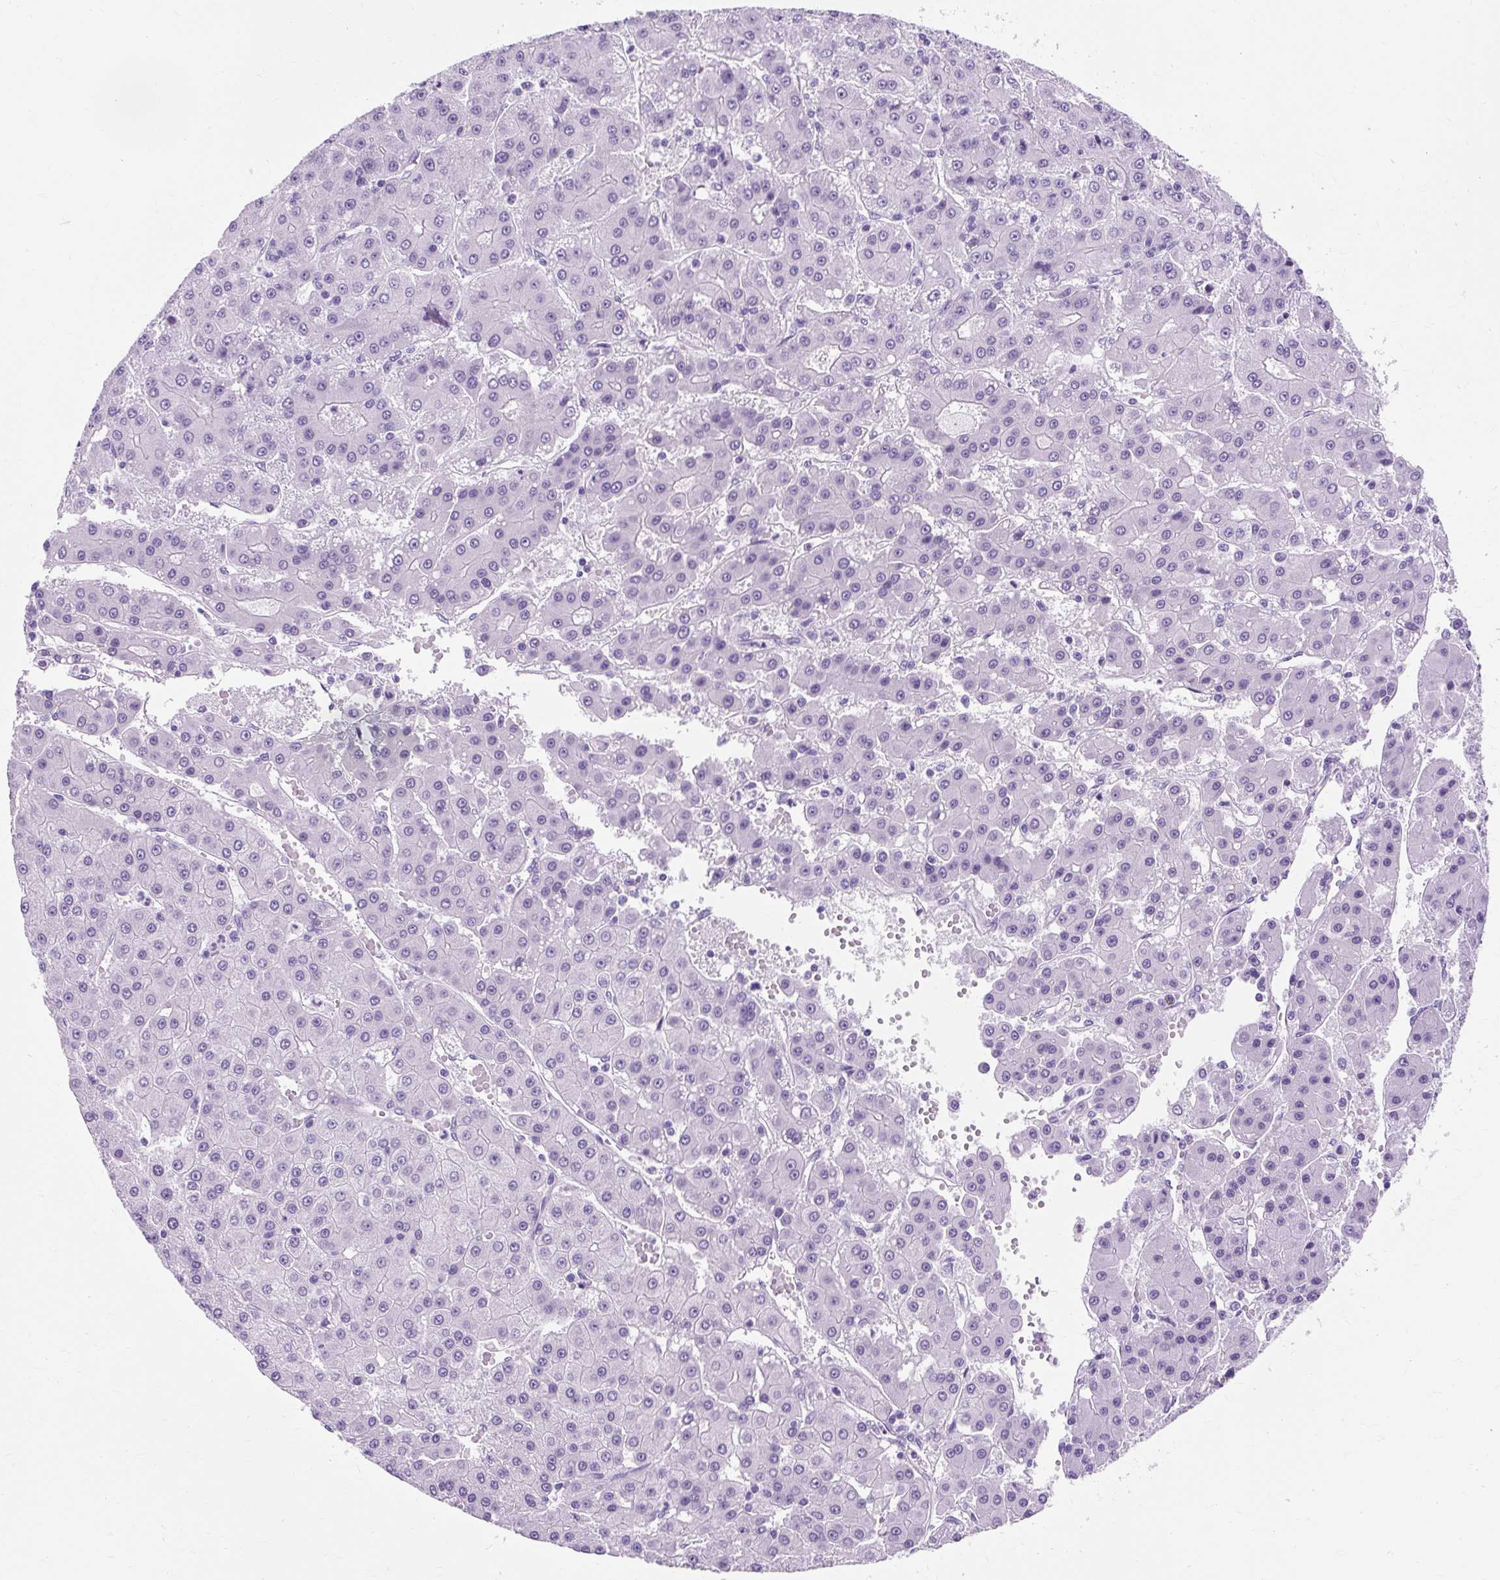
{"staining": {"intensity": "negative", "quantity": "none", "location": "none"}, "tissue": "liver cancer", "cell_type": "Tumor cells", "image_type": "cancer", "snomed": [{"axis": "morphology", "description": "Carcinoma, Hepatocellular, NOS"}, {"axis": "topography", "description": "Liver"}], "caption": "This histopathology image is of hepatocellular carcinoma (liver) stained with IHC to label a protein in brown with the nuclei are counter-stained blue. There is no expression in tumor cells.", "gene": "TMEM89", "patient": {"sex": "male", "age": 76}}